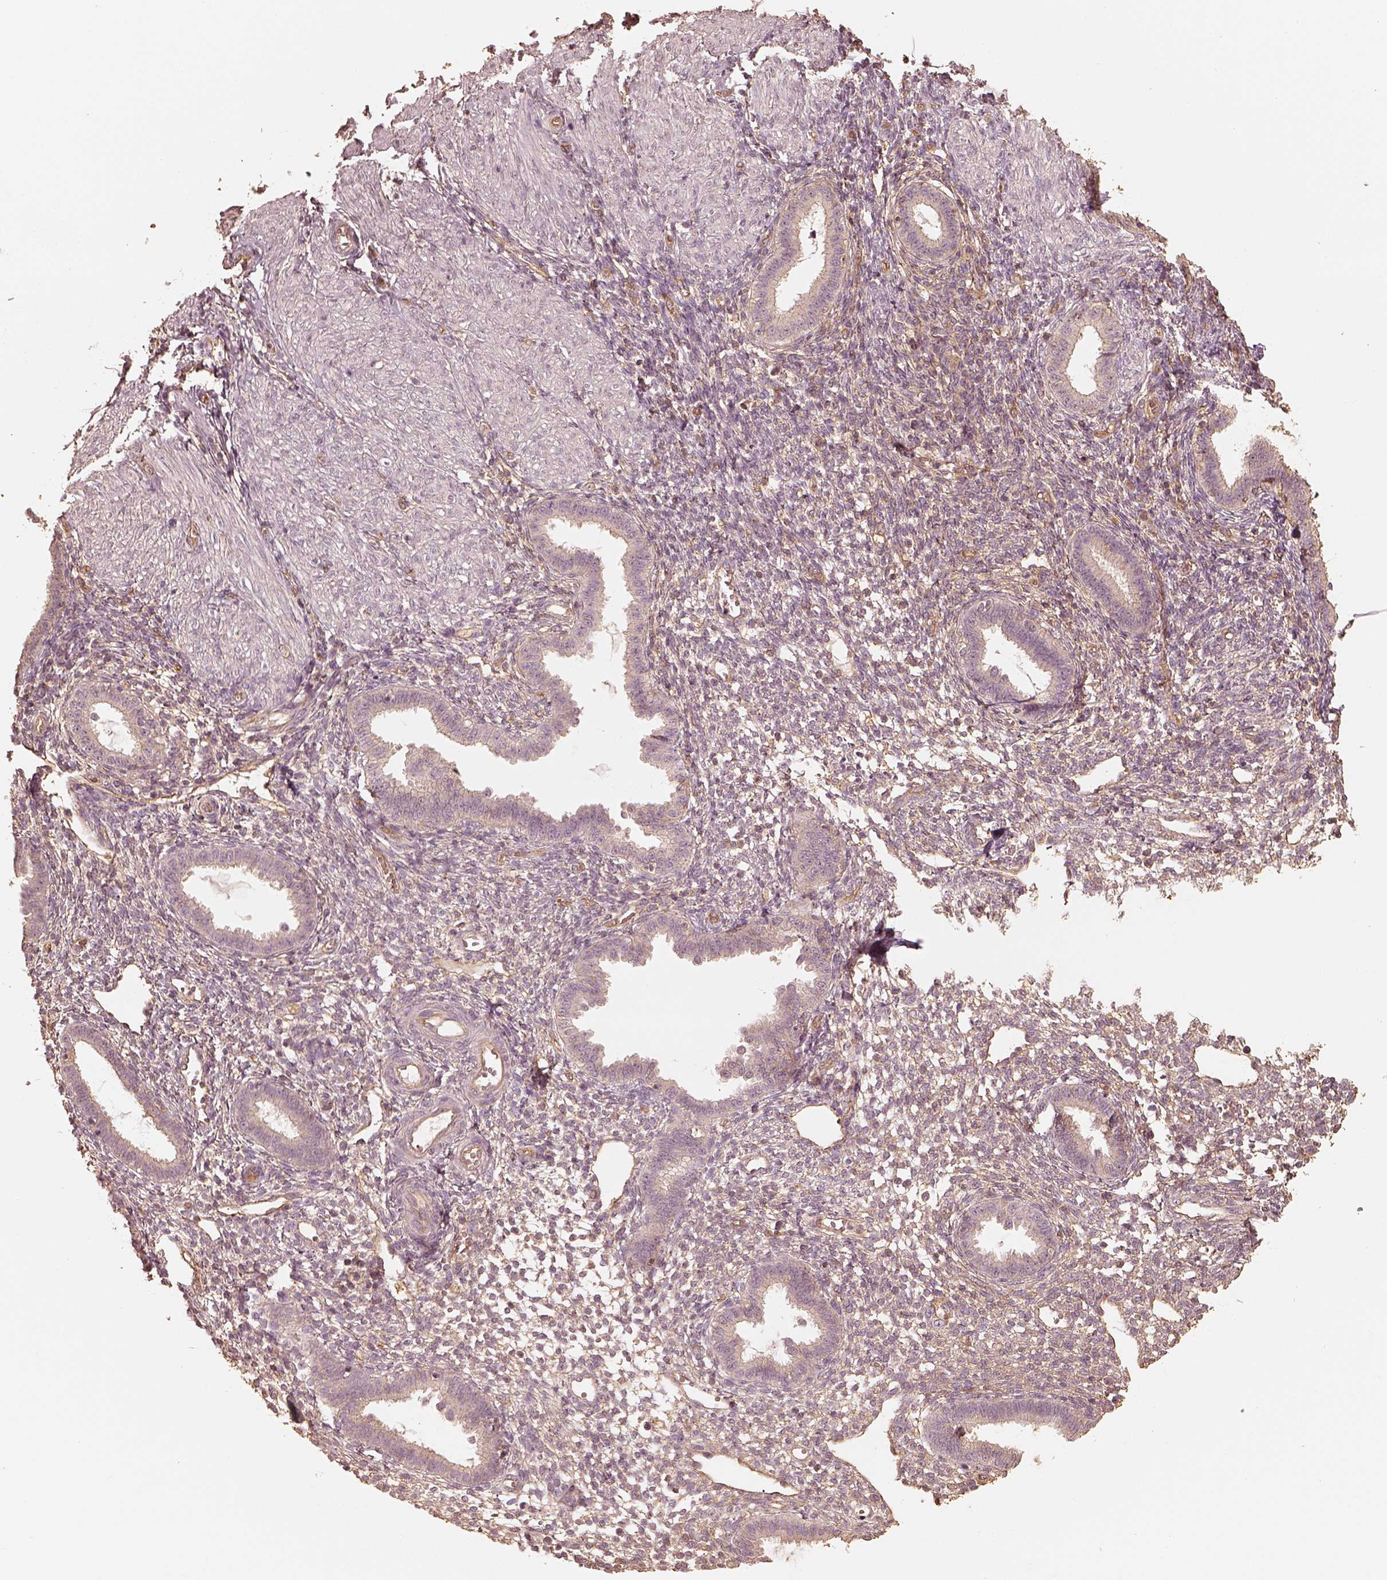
{"staining": {"intensity": "negative", "quantity": "none", "location": "none"}, "tissue": "endometrium", "cell_type": "Cells in endometrial stroma", "image_type": "normal", "snomed": [{"axis": "morphology", "description": "Normal tissue, NOS"}, {"axis": "topography", "description": "Endometrium"}], "caption": "High magnification brightfield microscopy of benign endometrium stained with DAB (3,3'-diaminobenzidine) (brown) and counterstained with hematoxylin (blue): cells in endometrial stroma show no significant expression. (Immunohistochemistry (ihc), brightfield microscopy, high magnification).", "gene": "WDR7", "patient": {"sex": "female", "age": 36}}